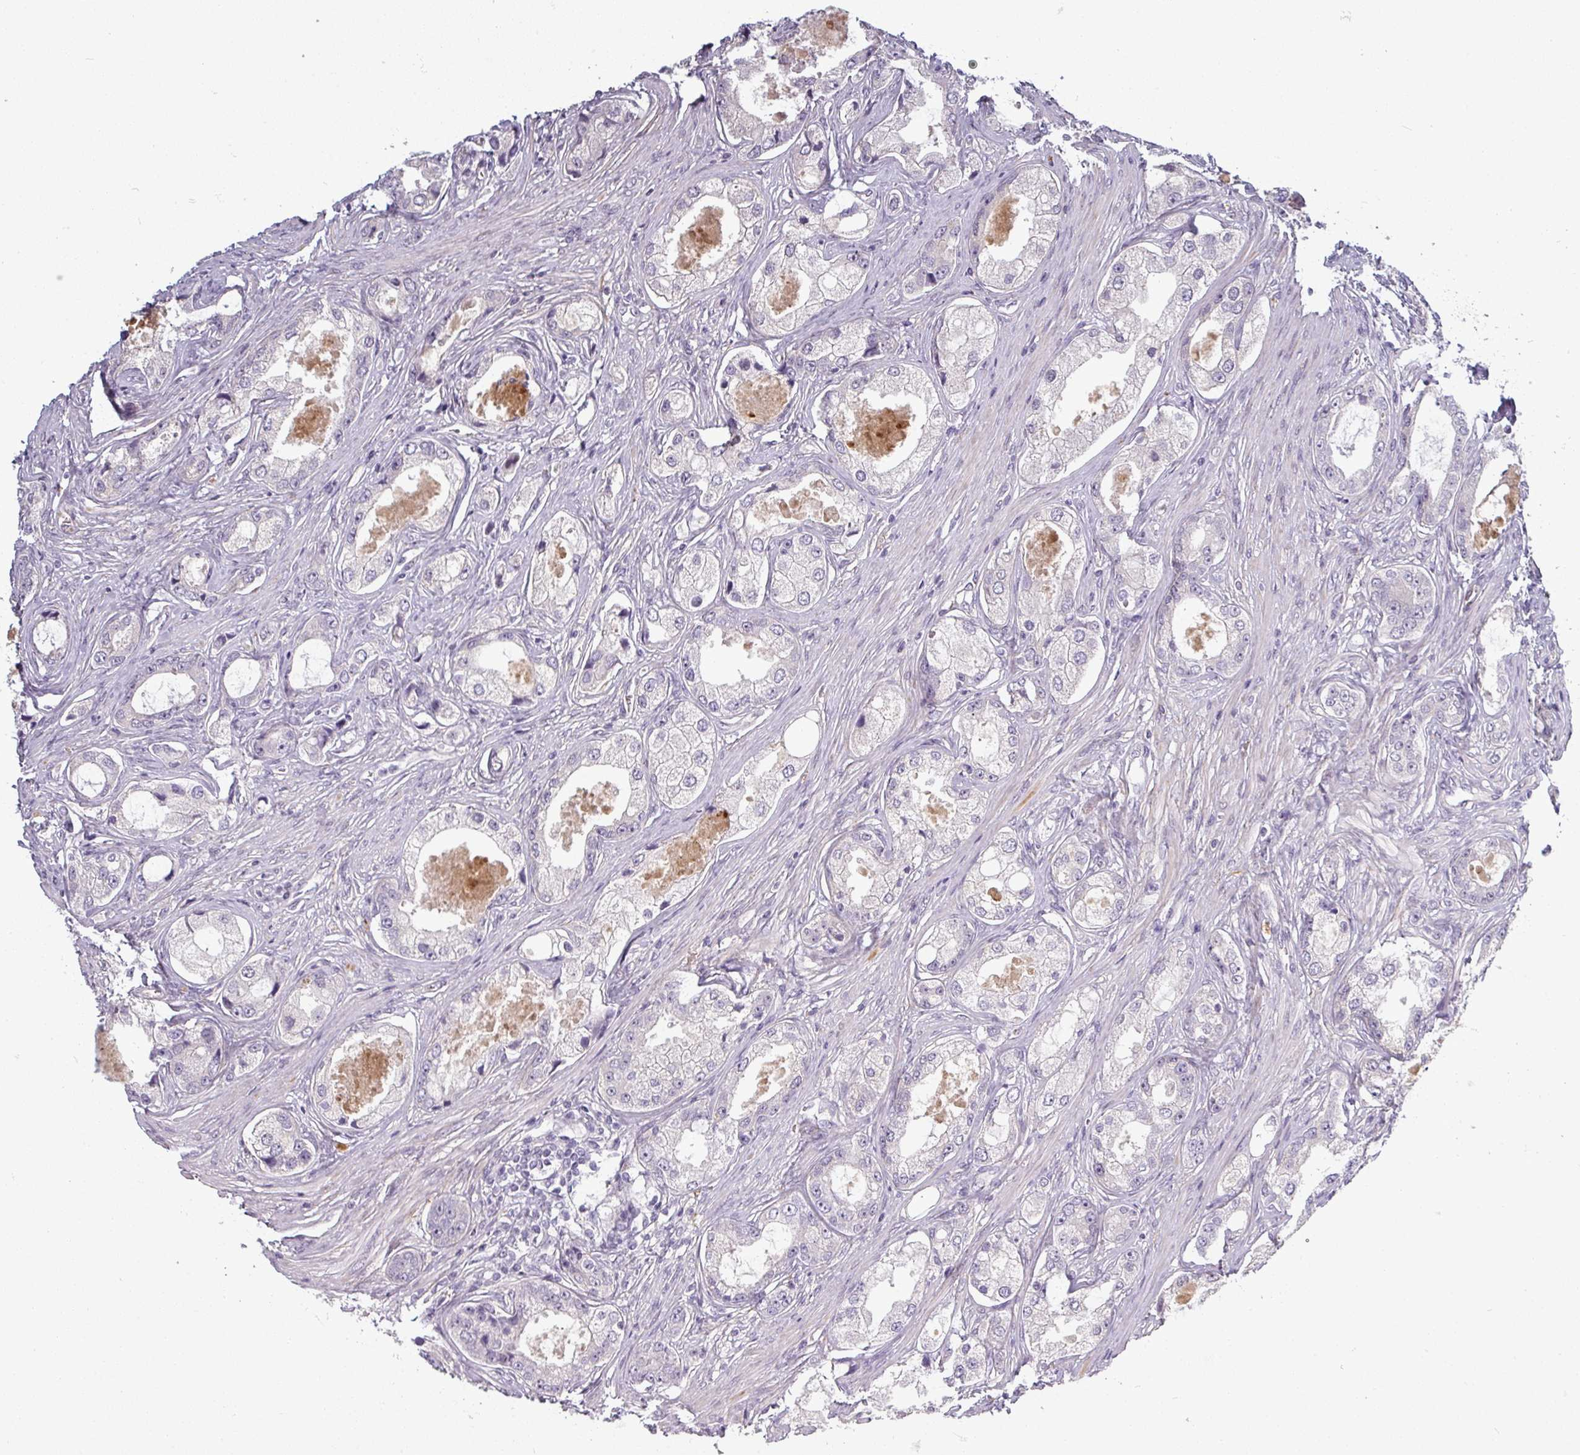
{"staining": {"intensity": "negative", "quantity": "none", "location": "none"}, "tissue": "prostate cancer", "cell_type": "Tumor cells", "image_type": "cancer", "snomed": [{"axis": "morphology", "description": "Adenocarcinoma, Low grade"}, {"axis": "topography", "description": "Prostate"}], "caption": "Human prostate low-grade adenocarcinoma stained for a protein using IHC exhibits no positivity in tumor cells.", "gene": "C2orf16", "patient": {"sex": "male", "age": 68}}